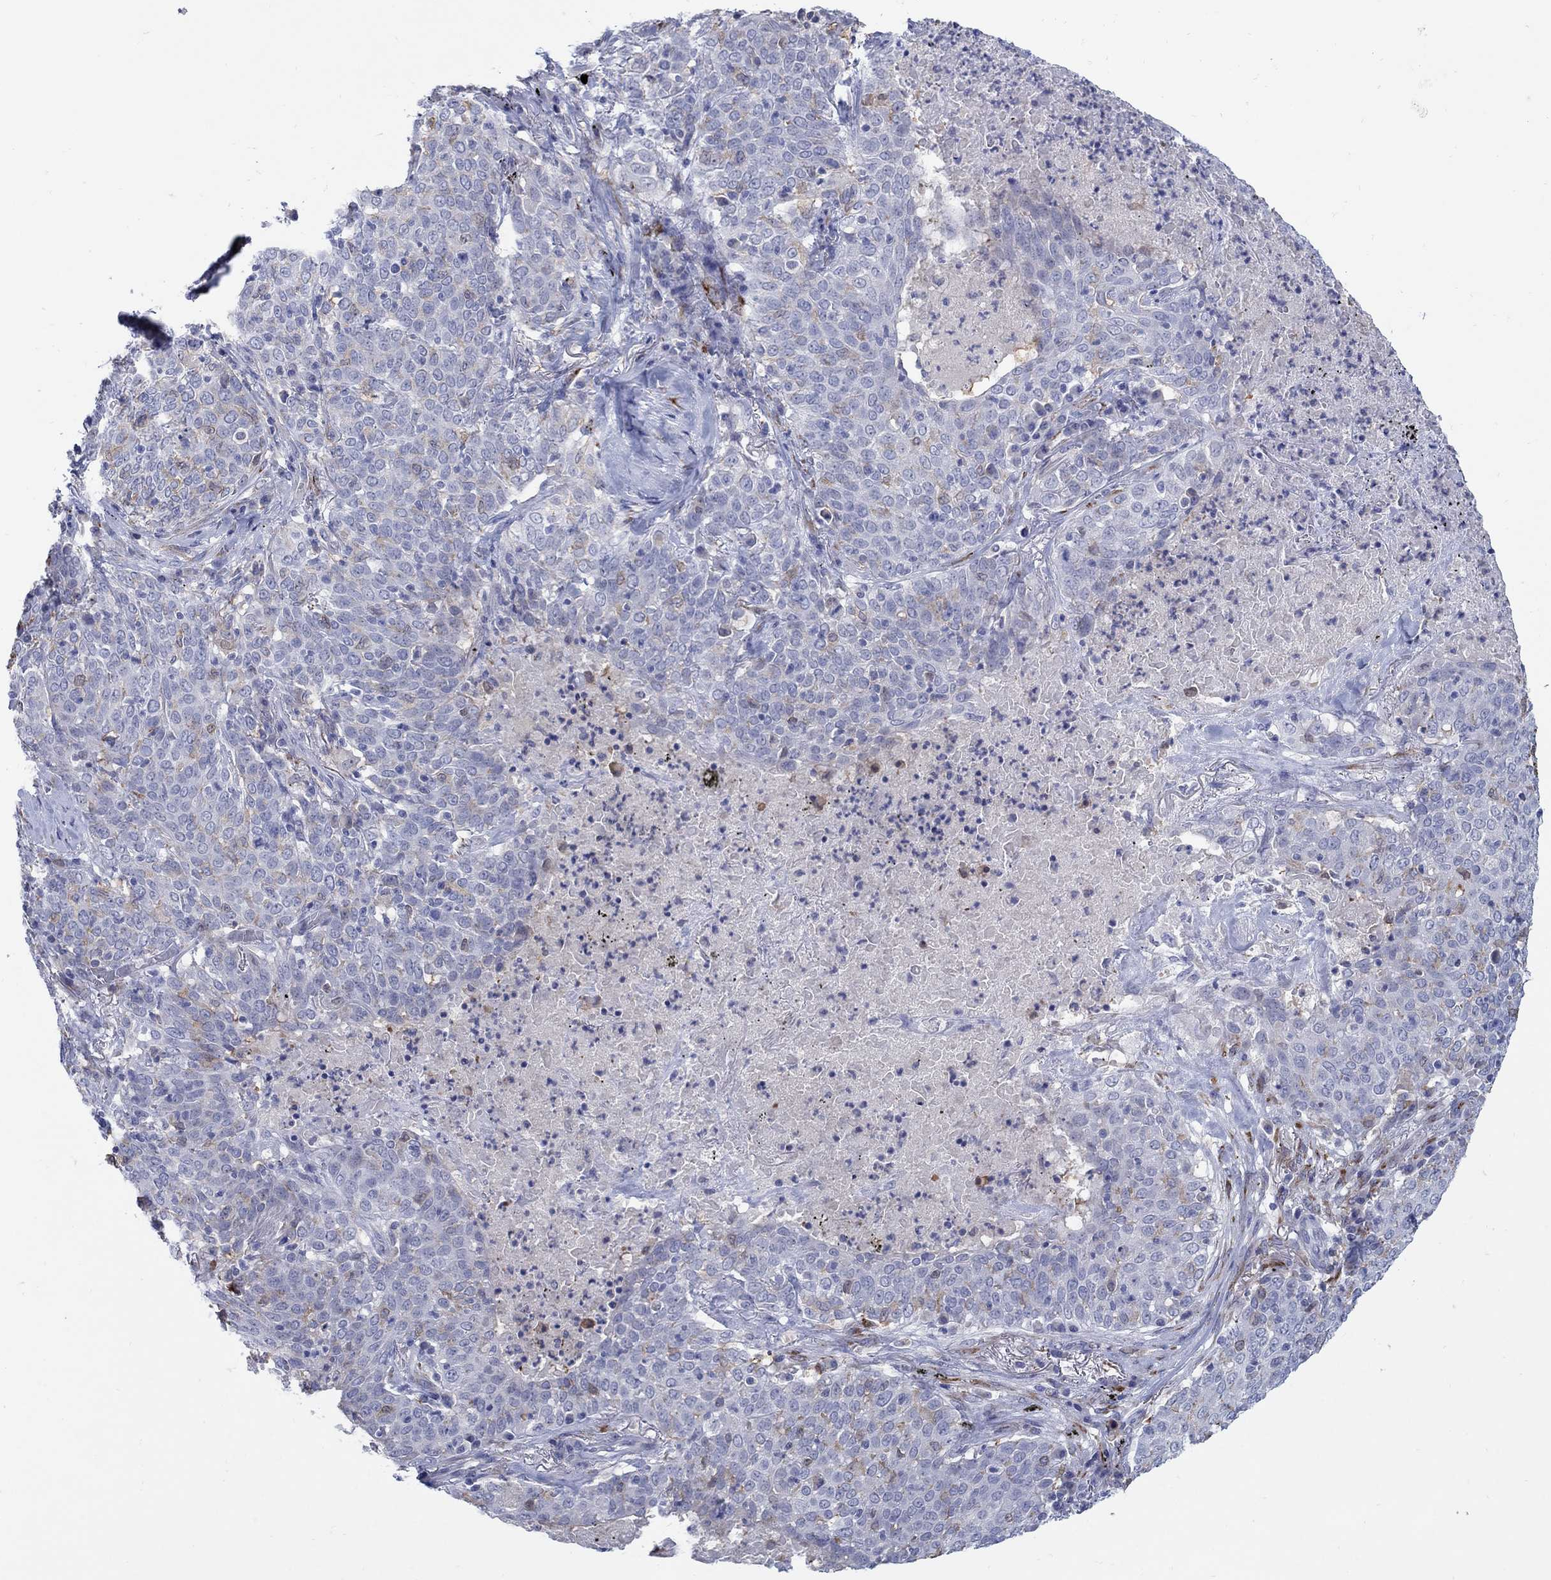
{"staining": {"intensity": "negative", "quantity": "none", "location": "none"}, "tissue": "lung cancer", "cell_type": "Tumor cells", "image_type": "cancer", "snomed": [{"axis": "morphology", "description": "Squamous cell carcinoma, NOS"}, {"axis": "topography", "description": "Lung"}], "caption": "An immunohistochemistry (IHC) micrograph of squamous cell carcinoma (lung) is shown. There is no staining in tumor cells of squamous cell carcinoma (lung).", "gene": "REEP2", "patient": {"sex": "male", "age": 82}}